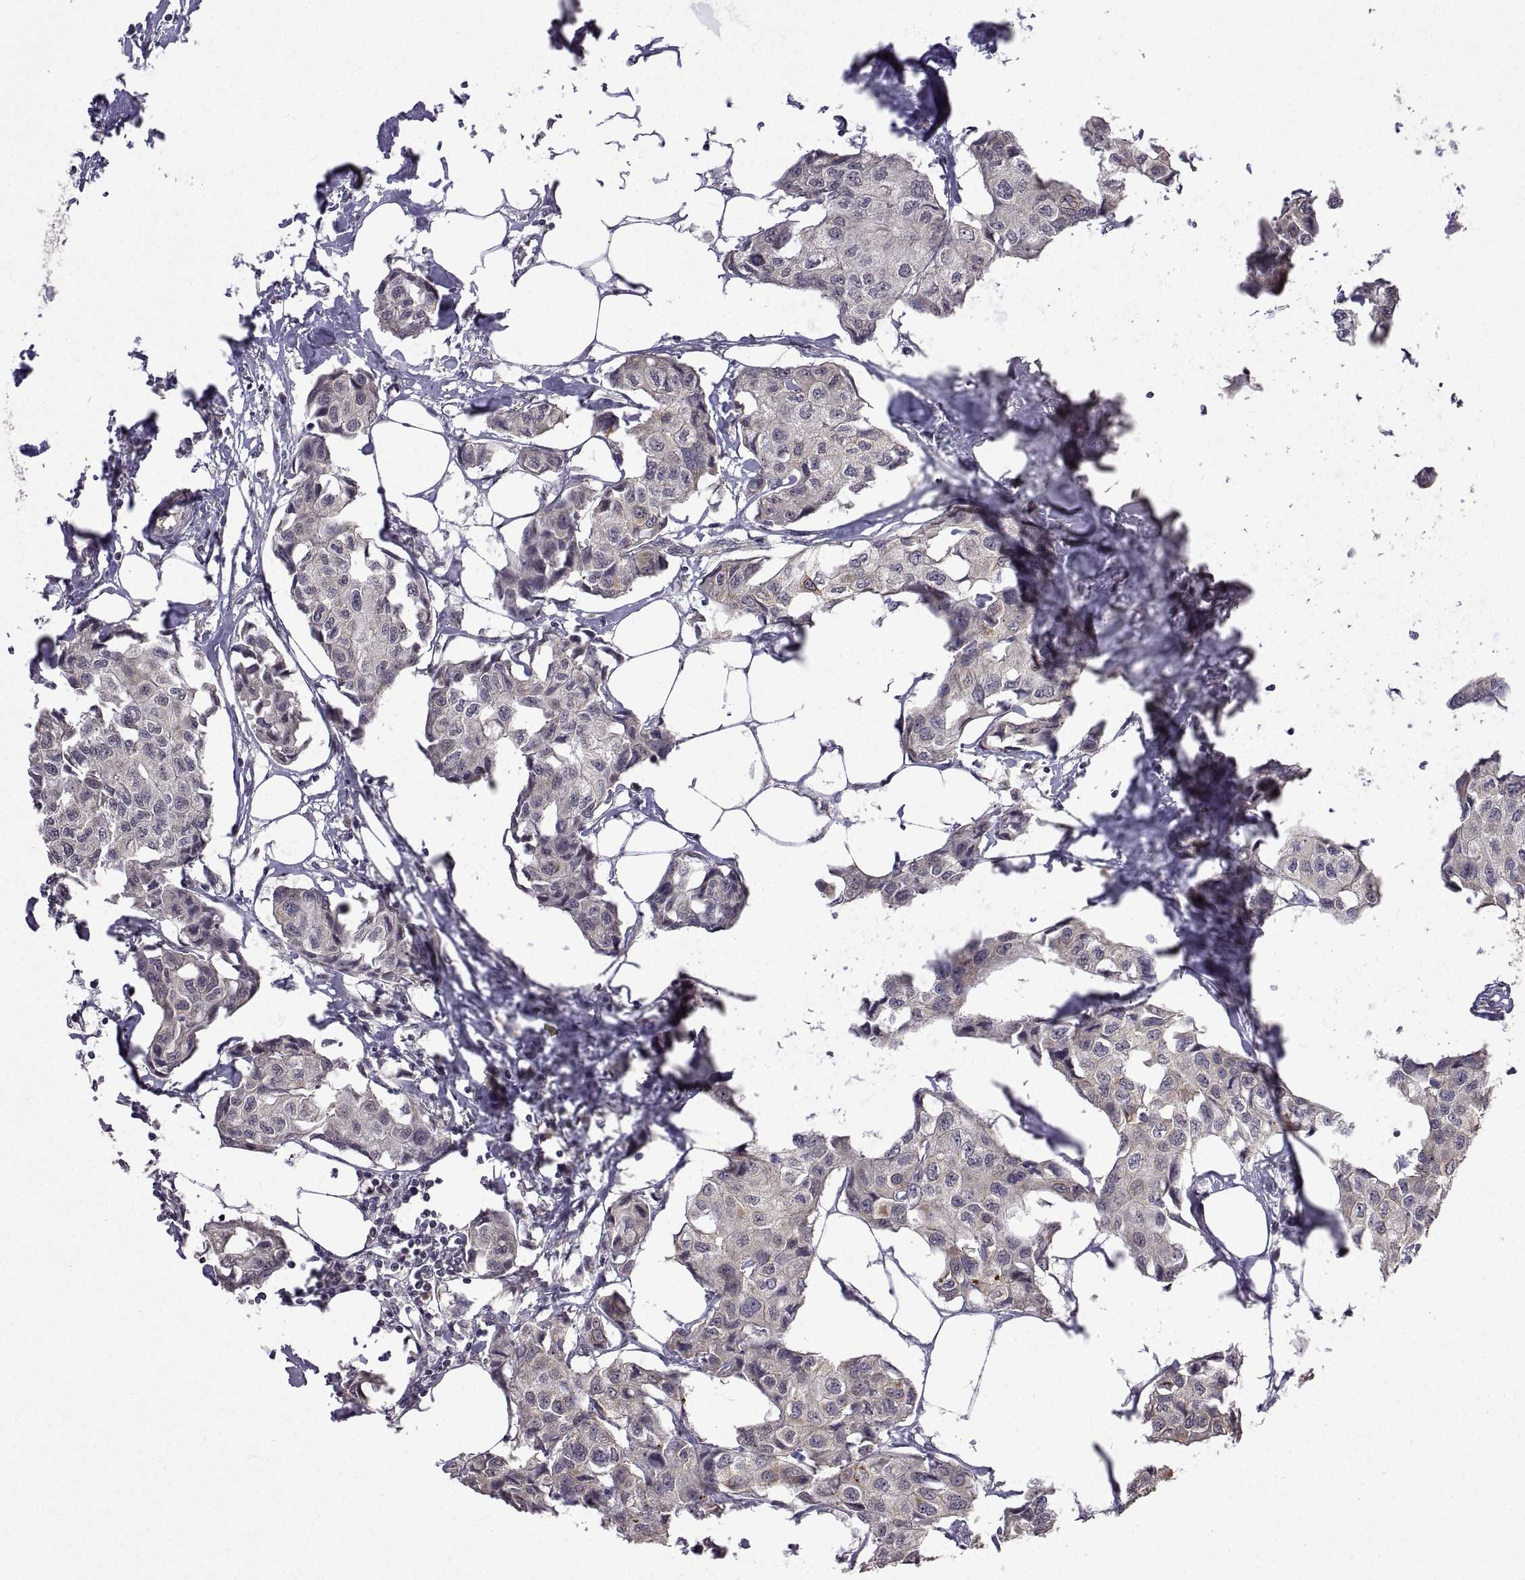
{"staining": {"intensity": "negative", "quantity": "none", "location": "none"}, "tissue": "breast cancer", "cell_type": "Tumor cells", "image_type": "cancer", "snomed": [{"axis": "morphology", "description": "Duct carcinoma"}, {"axis": "topography", "description": "Breast"}], "caption": "Breast intraductal carcinoma was stained to show a protein in brown. There is no significant expression in tumor cells. (DAB (3,3'-diaminobenzidine) immunohistochemistry, high magnification).", "gene": "LAMA1", "patient": {"sex": "female", "age": 80}}